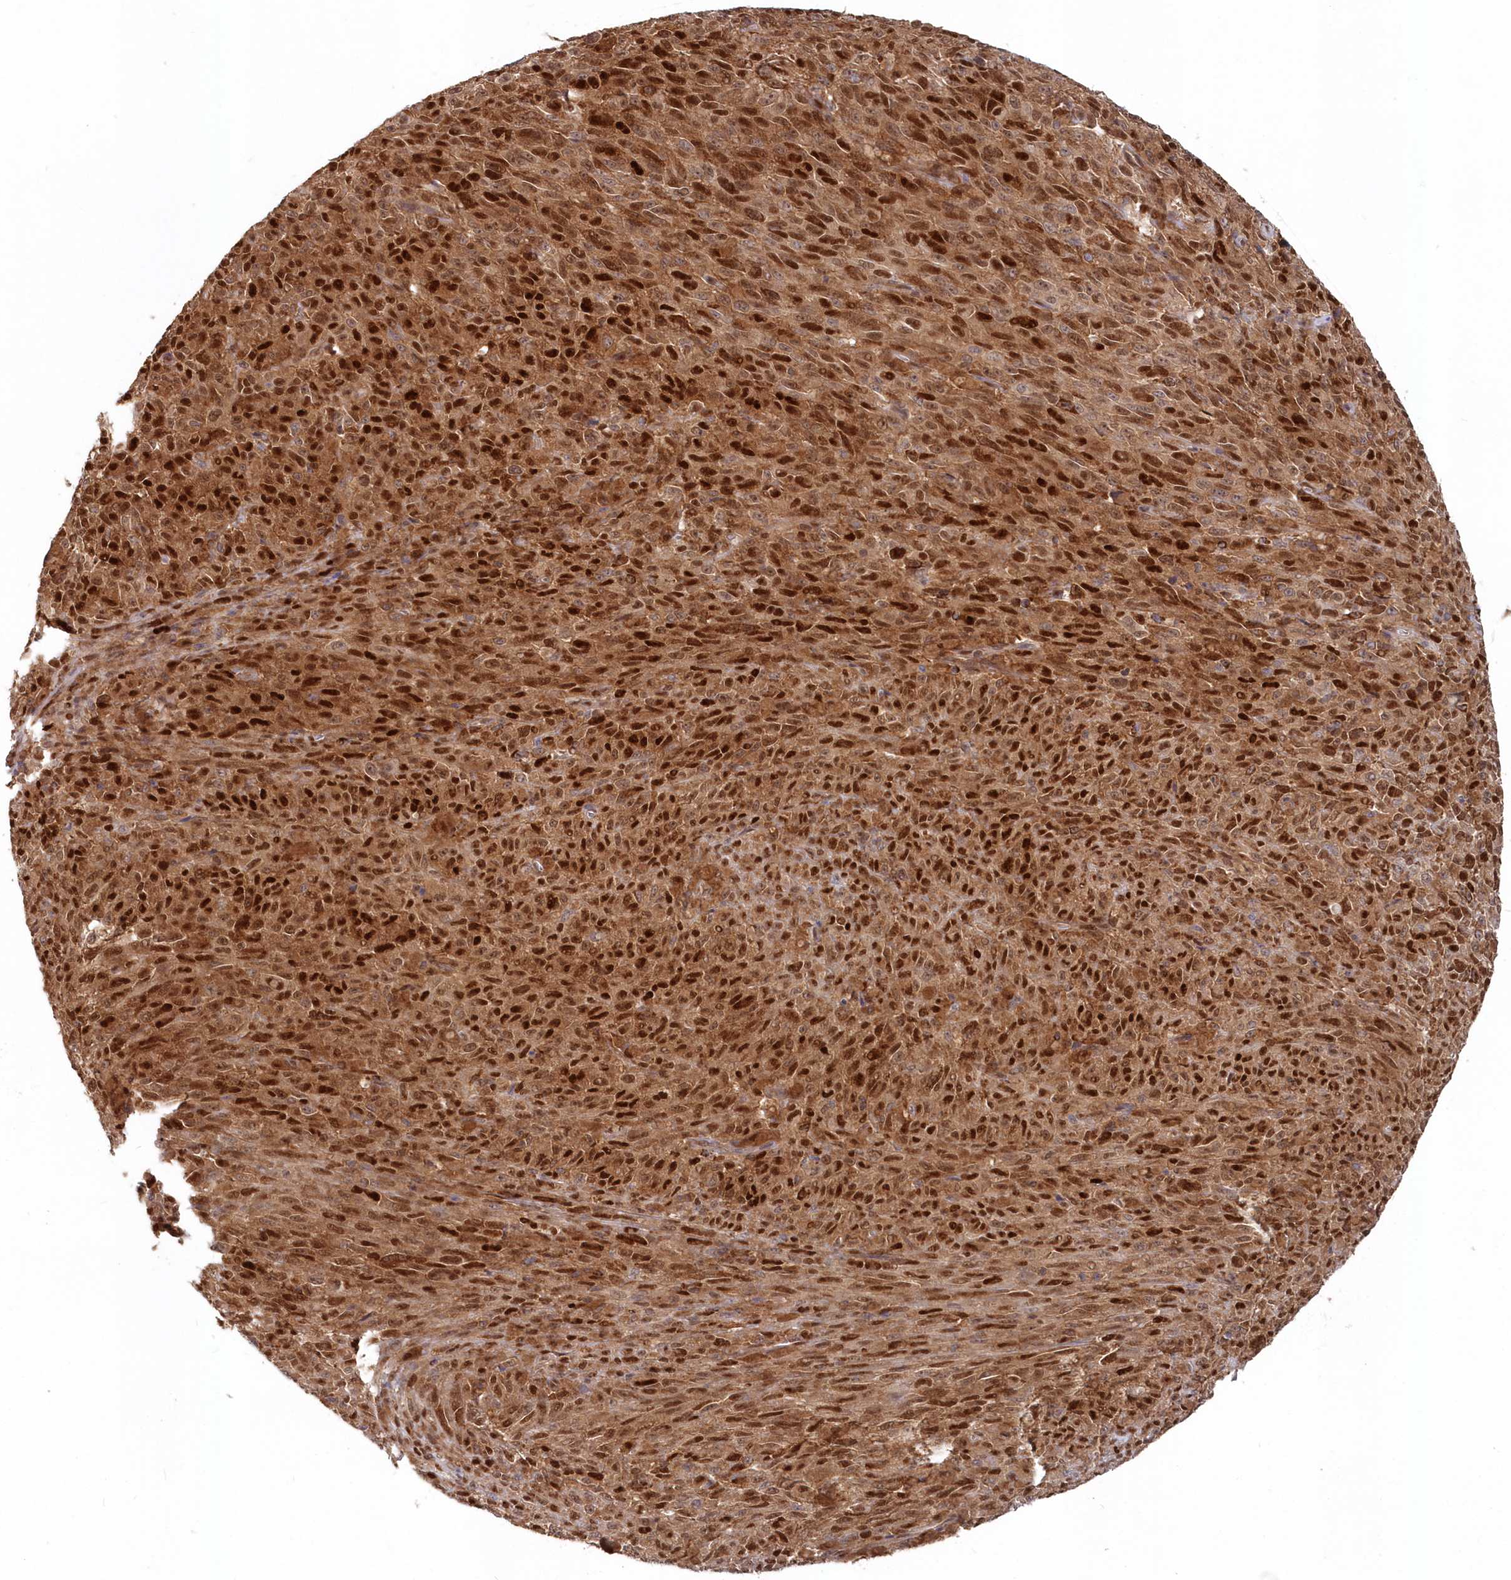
{"staining": {"intensity": "strong", "quantity": ">75%", "location": "cytoplasmic/membranous,nuclear"}, "tissue": "melanoma", "cell_type": "Tumor cells", "image_type": "cancer", "snomed": [{"axis": "morphology", "description": "Malignant melanoma, NOS"}, {"axis": "topography", "description": "Skin"}], "caption": "Protein staining reveals strong cytoplasmic/membranous and nuclear expression in about >75% of tumor cells in melanoma.", "gene": "ABHD14B", "patient": {"sex": "female", "age": 82}}